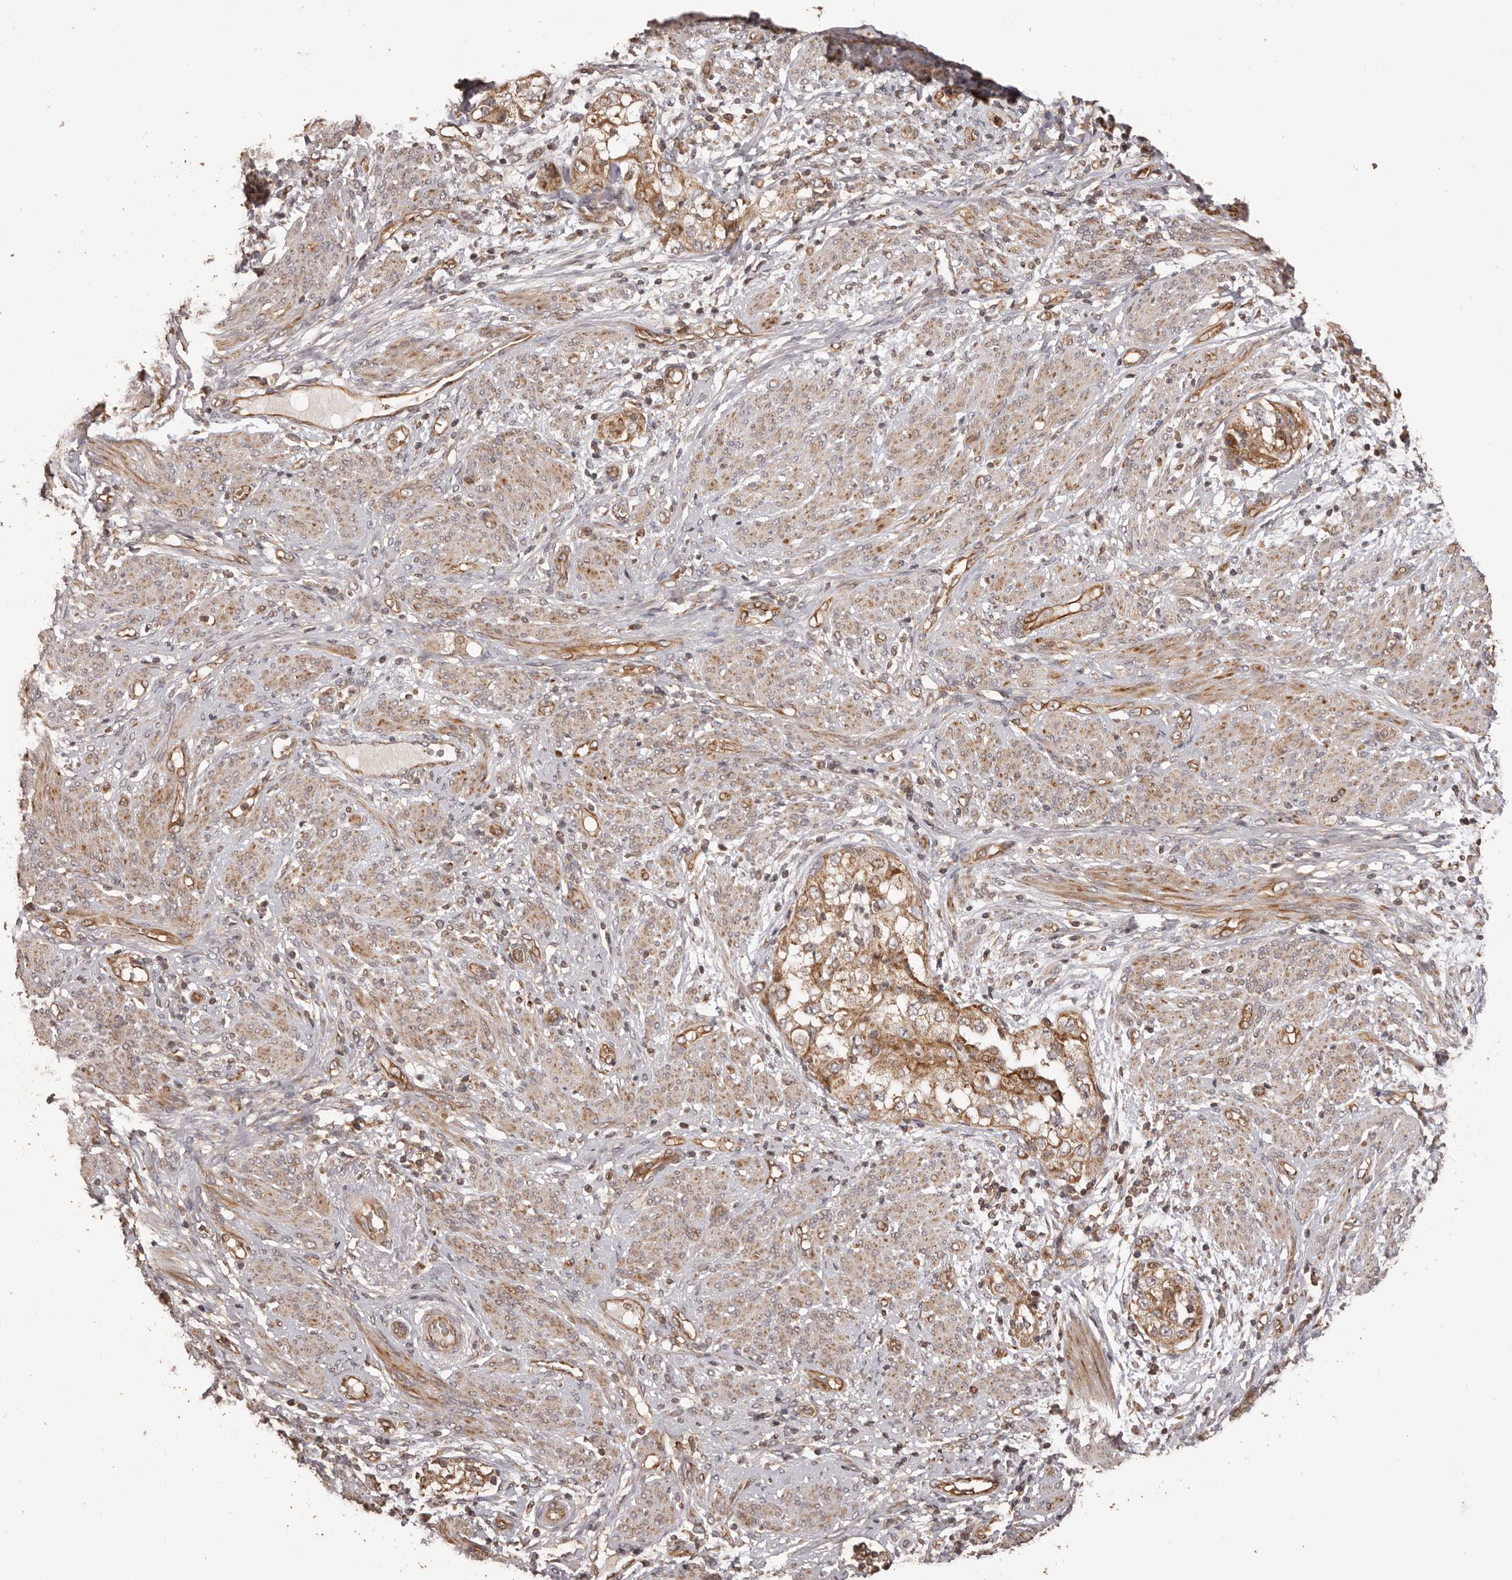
{"staining": {"intensity": "strong", "quantity": ">75%", "location": "cytoplasmic/membranous"}, "tissue": "endometrial cancer", "cell_type": "Tumor cells", "image_type": "cancer", "snomed": [{"axis": "morphology", "description": "Adenocarcinoma, NOS"}, {"axis": "topography", "description": "Endometrium"}], "caption": "Immunohistochemistry (IHC) image of adenocarcinoma (endometrial) stained for a protein (brown), which exhibits high levels of strong cytoplasmic/membranous expression in about >75% of tumor cells.", "gene": "QRSL1", "patient": {"sex": "female", "age": 85}}